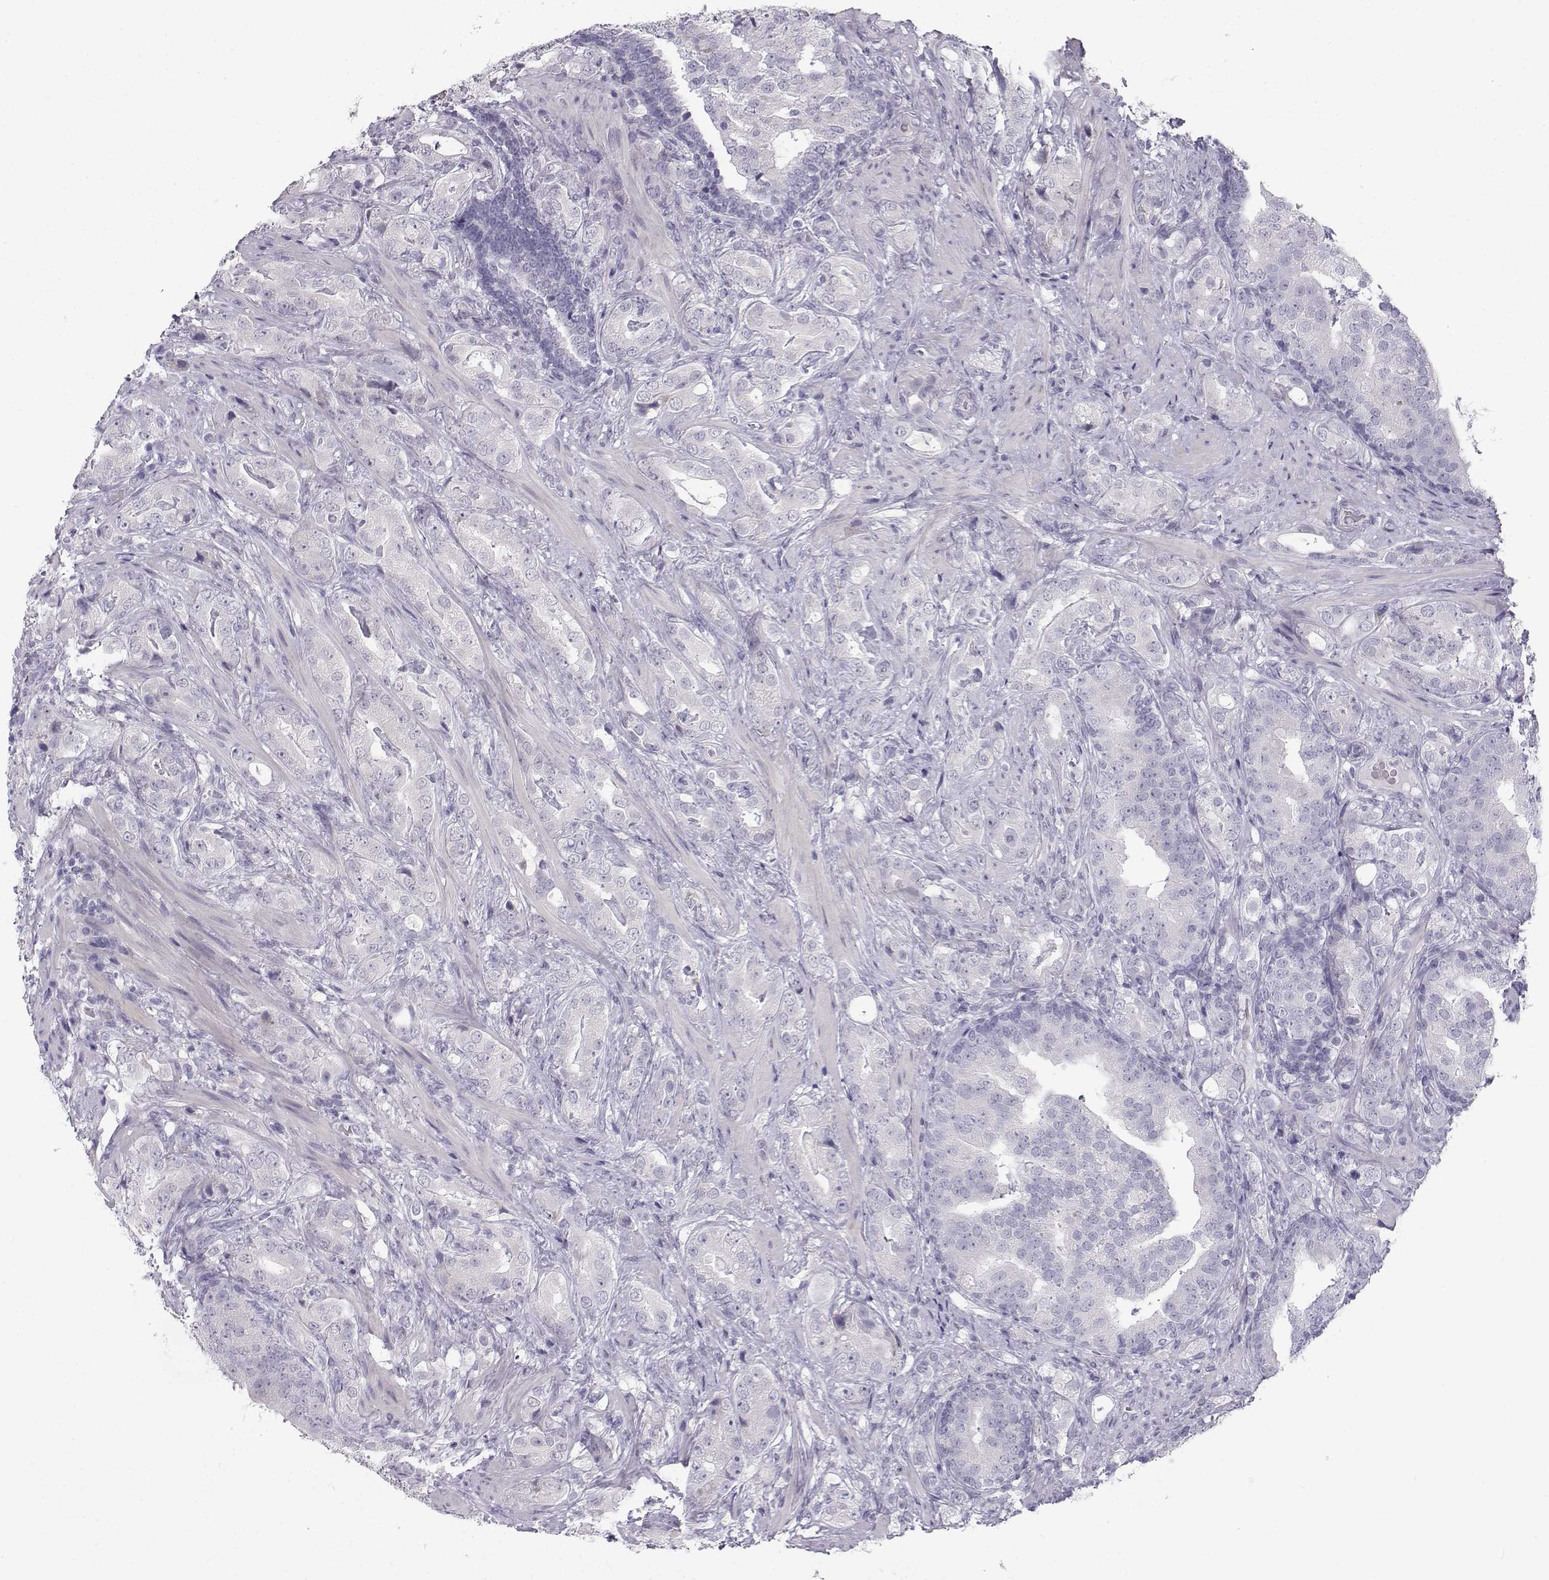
{"staining": {"intensity": "negative", "quantity": "none", "location": "none"}, "tissue": "prostate cancer", "cell_type": "Tumor cells", "image_type": "cancer", "snomed": [{"axis": "morphology", "description": "Adenocarcinoma, NOS"}, {"axis": "topography", "description": "Prostate"}], "caption": "This is an immunohistochemistry (IHC) image of human adenocarcinoma (prostate). There is no positivity in tumor cells.", "gene": "SYCE1", "patient": {"sex": "male", "age": 57}}